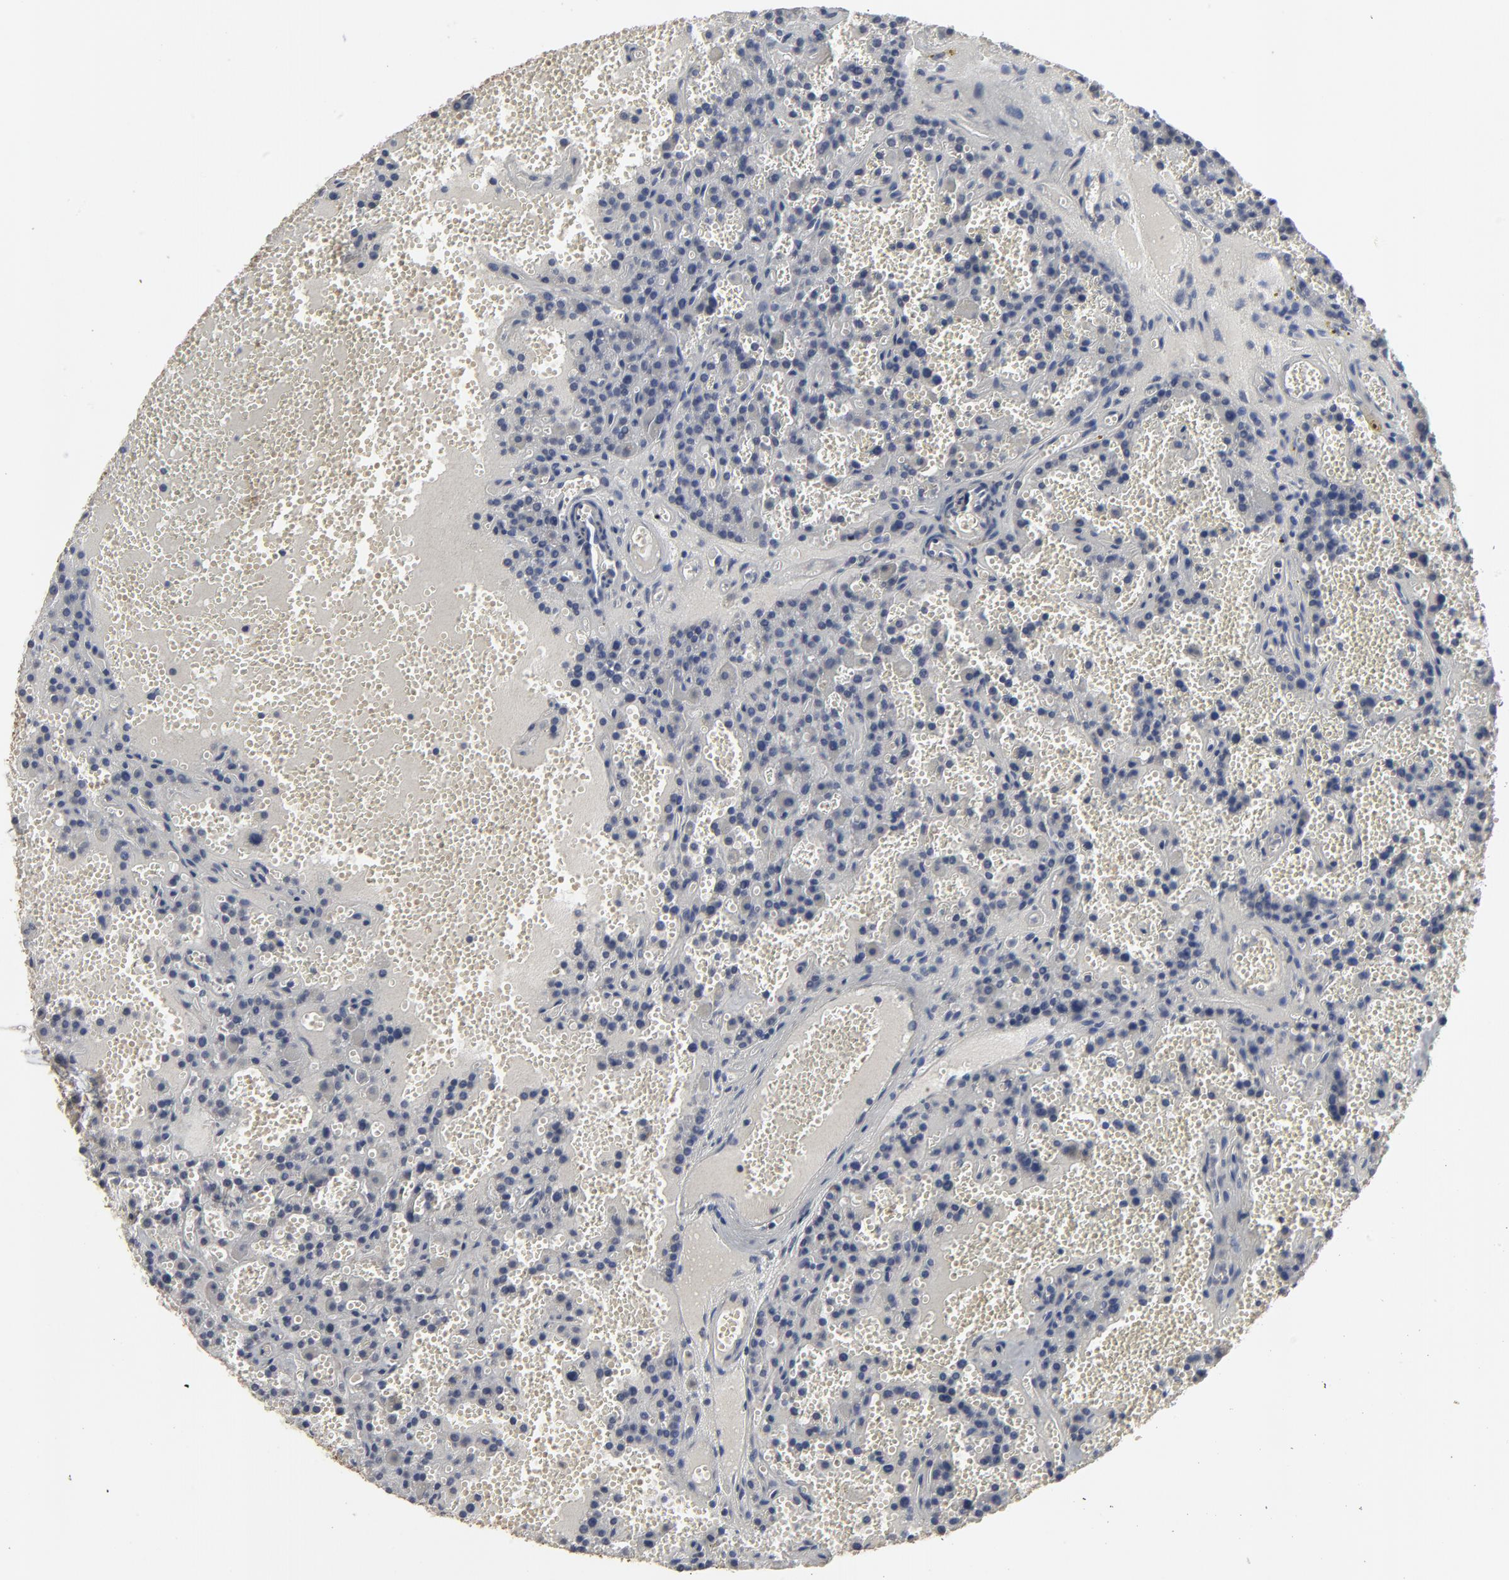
{"staining": {"intensity": "negative", "quantity": "none", "location": "none"}, "tissue": "parathyroid gland", "cell_type": "Glandular cells", "image_type": "normal", "snomed": [{"axis": "morphology", "description": "Normal tissue, NOS"}, {"axis": "topography", "description": "Parathyroid gland"}], "caption": "A micrograph of parathyroid gland stained for a protein reveals no brown staining in glandular cells. Brightfield microscopy of immunohistochemistry stained with DAB (3,3'-diaminobenzidine) (brown) and hematoxylin (blue), captured at high magnification.", "gene": "NXF3", "patient": {"sex": "male", "age": 25}}